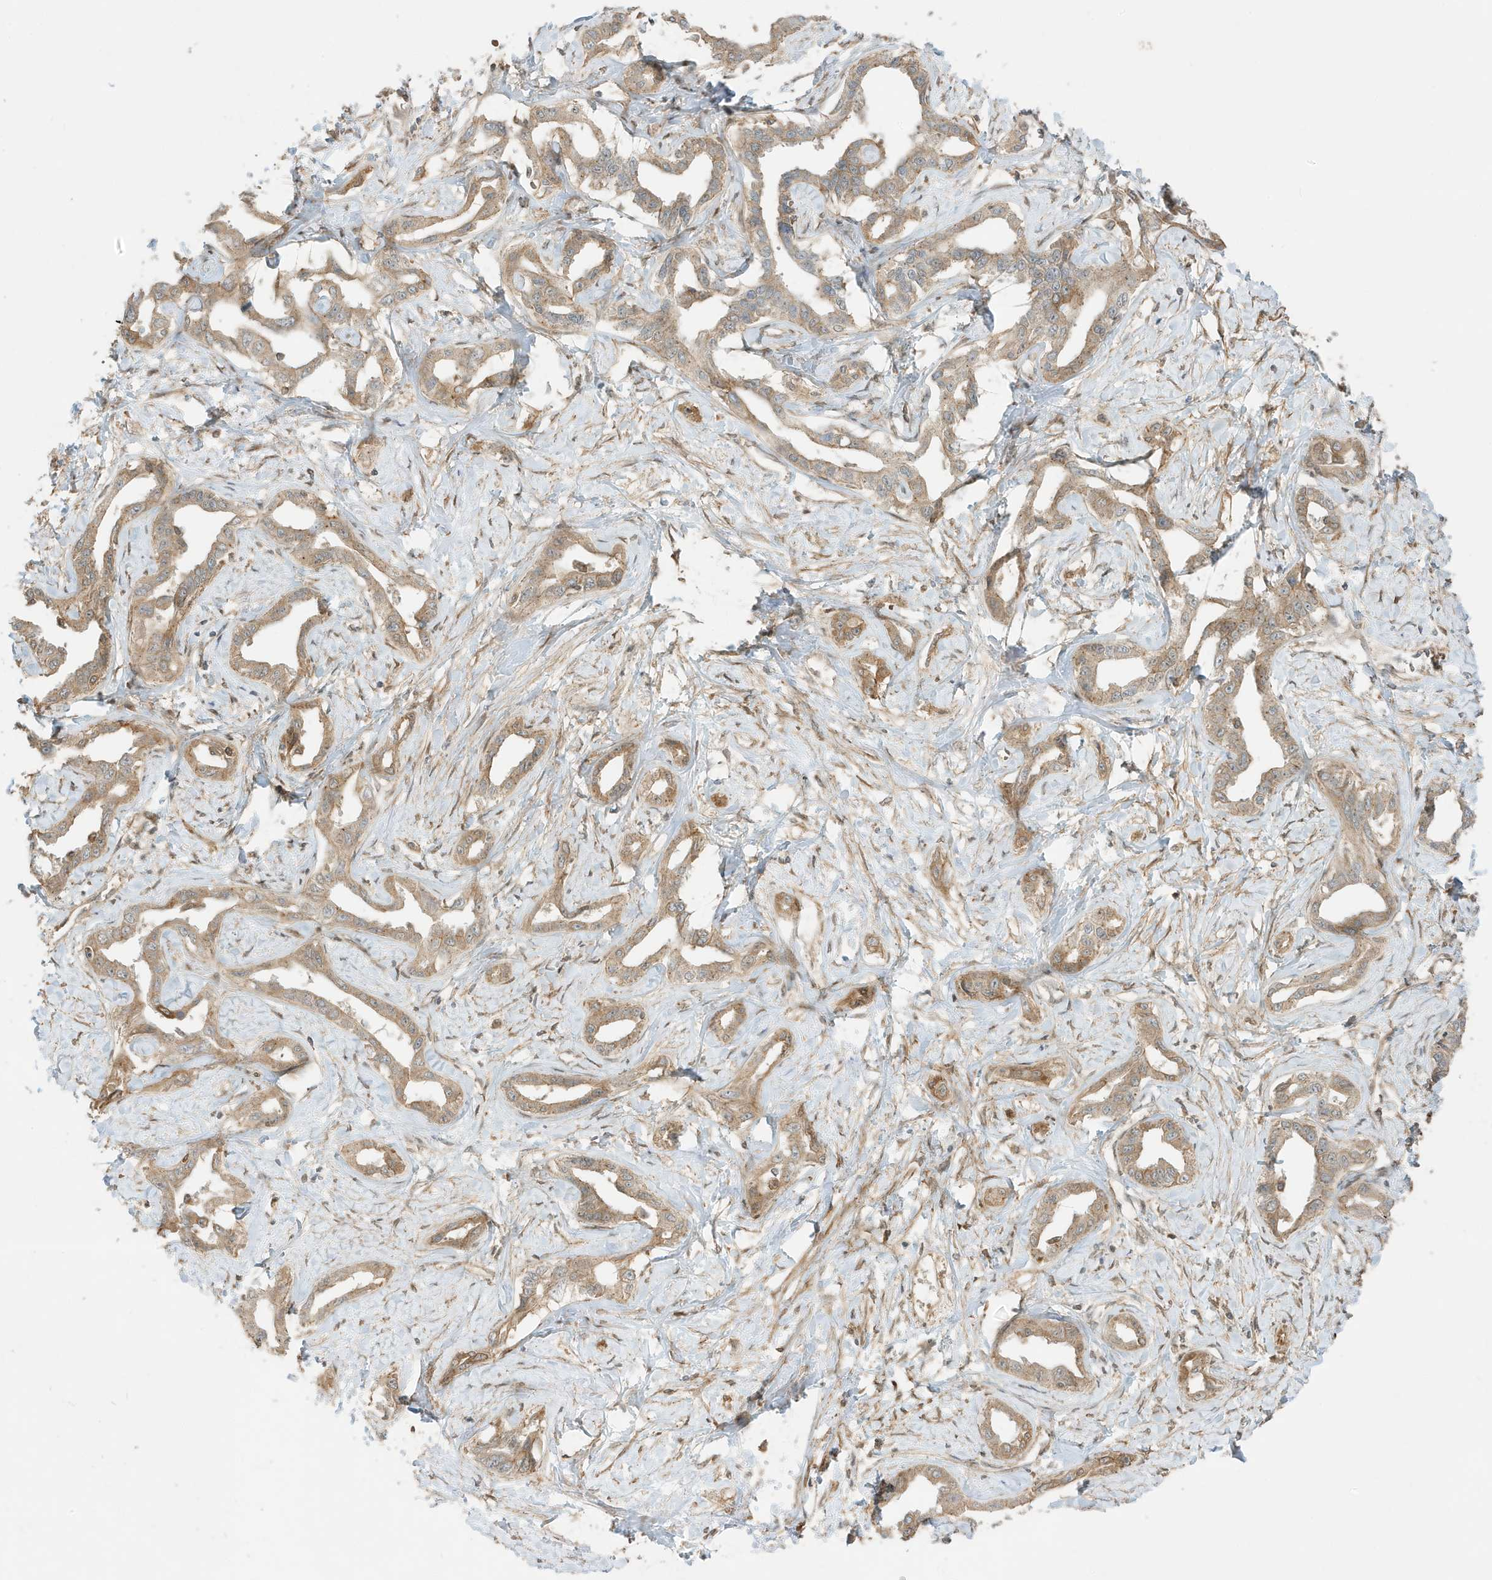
{"staining": {"intensity": "moderate", "quantity": ">75%", "location": "cytoplasmic/membranous"}, "tissue": "liver cancer", "cell_type": "Tumor cells", "image_type": "cancer", "snomed": [{"axis": "morphology", "description": "Cholangiocarcinoma"}, {"axis": "topography", "description": "Liver"}], "caption": "Moderate cytoplasmic/membranous protein positivity is identified in approximately >75% of tumor cells in liver cancer (cholangiocarcinoma).", "gene": "SCARF2", "patient": {"sex": "male", "age": 59}}